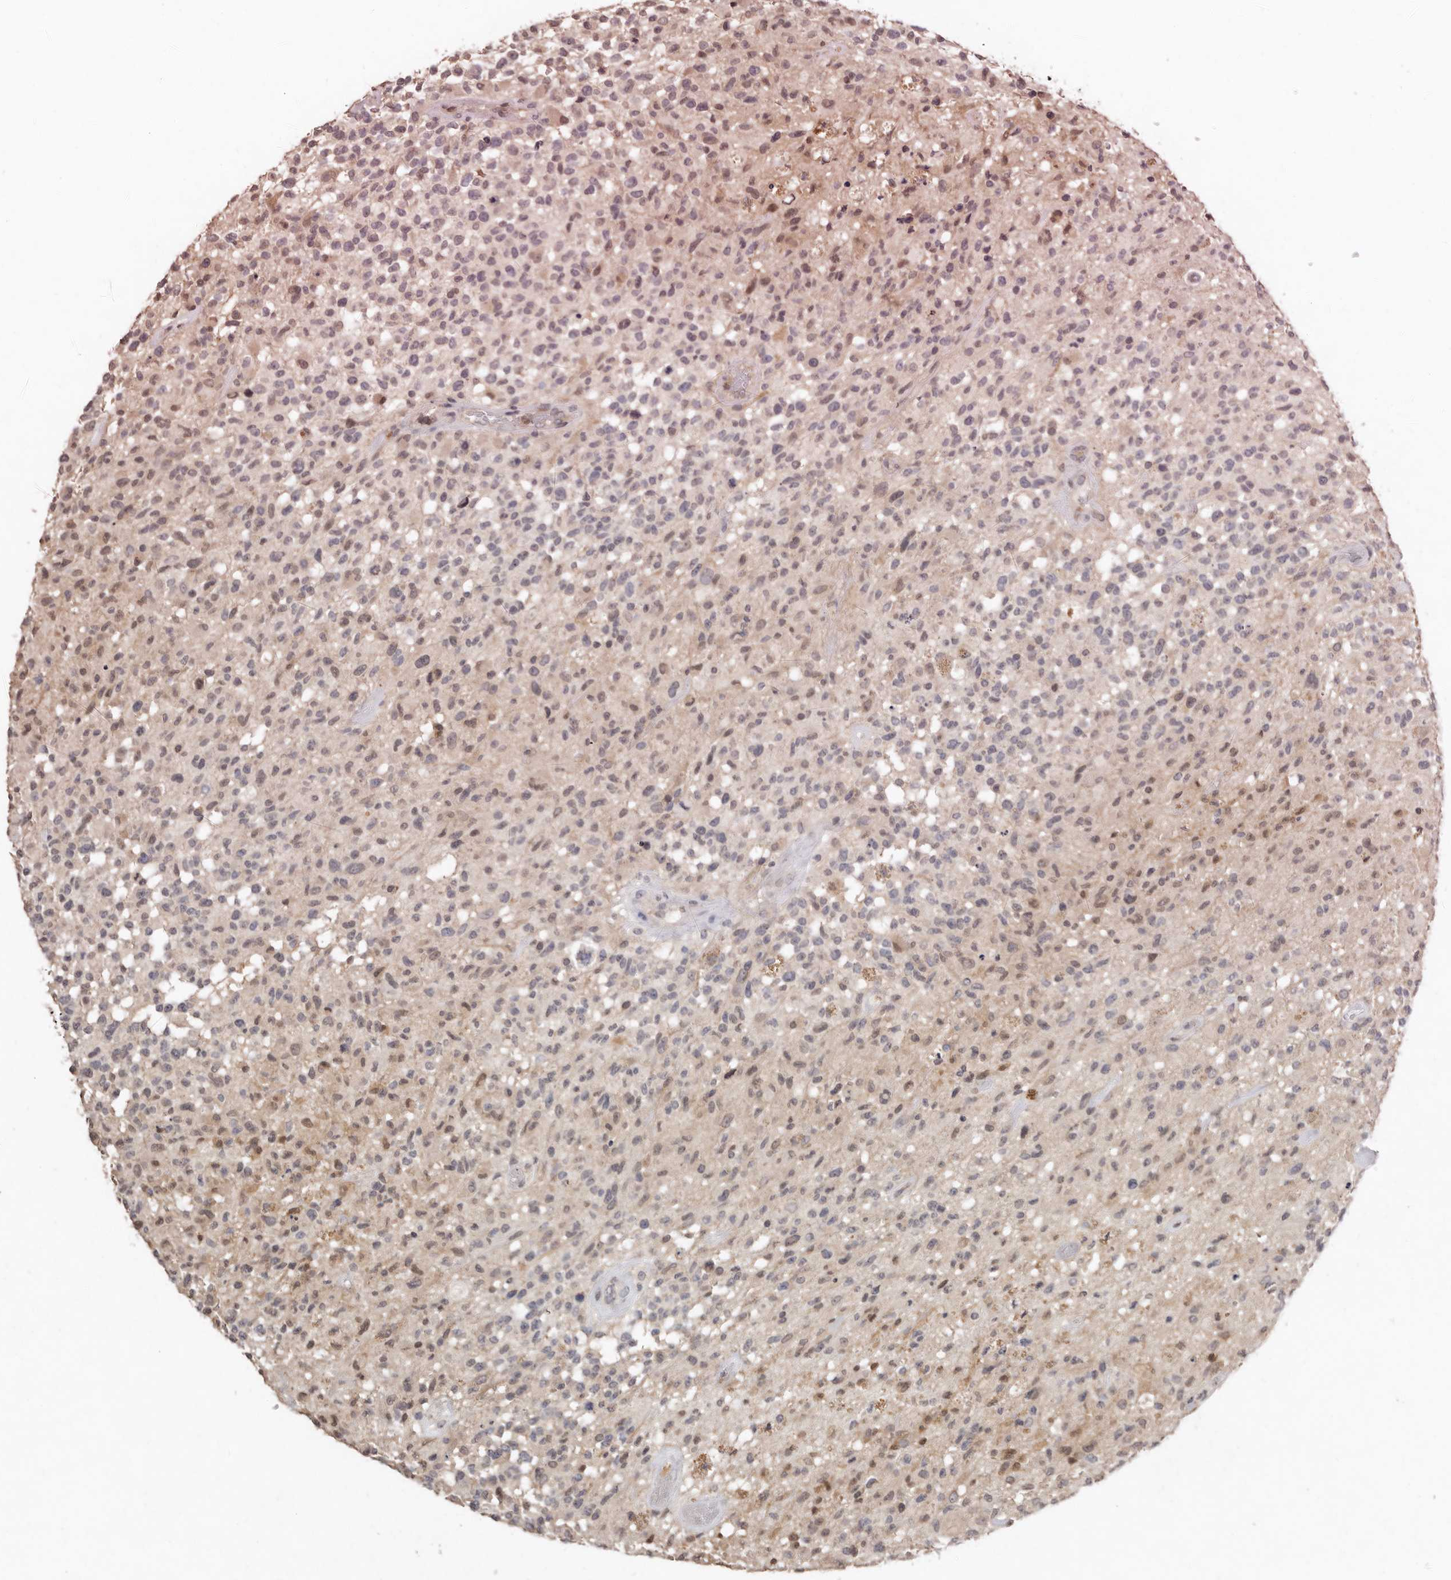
{"staining": {"intensity": "moderate", "quantity": "<25%", "location": "cytoplasmic/membranous,nuclear"}, "tissue": "glioma", "cell_type": "Tumor cells", "image_type": "cancer", "snomed": [{"axis": "morphology", "description": "Glioma, malignant, High grade"}, {"axis": "morphology", "description": "Glioblastoma, NOS"}, {"axis": "topography", "description": "Brain"}], "caption": "Tumor cells demonstrate moderate cytoplasmic/membranous and nuclear expression in about <25% of cells in glioma. Nuclei are stained in blue.", "gene": "SULT1E1", "patient": {"sex": "male", "age": 60}}